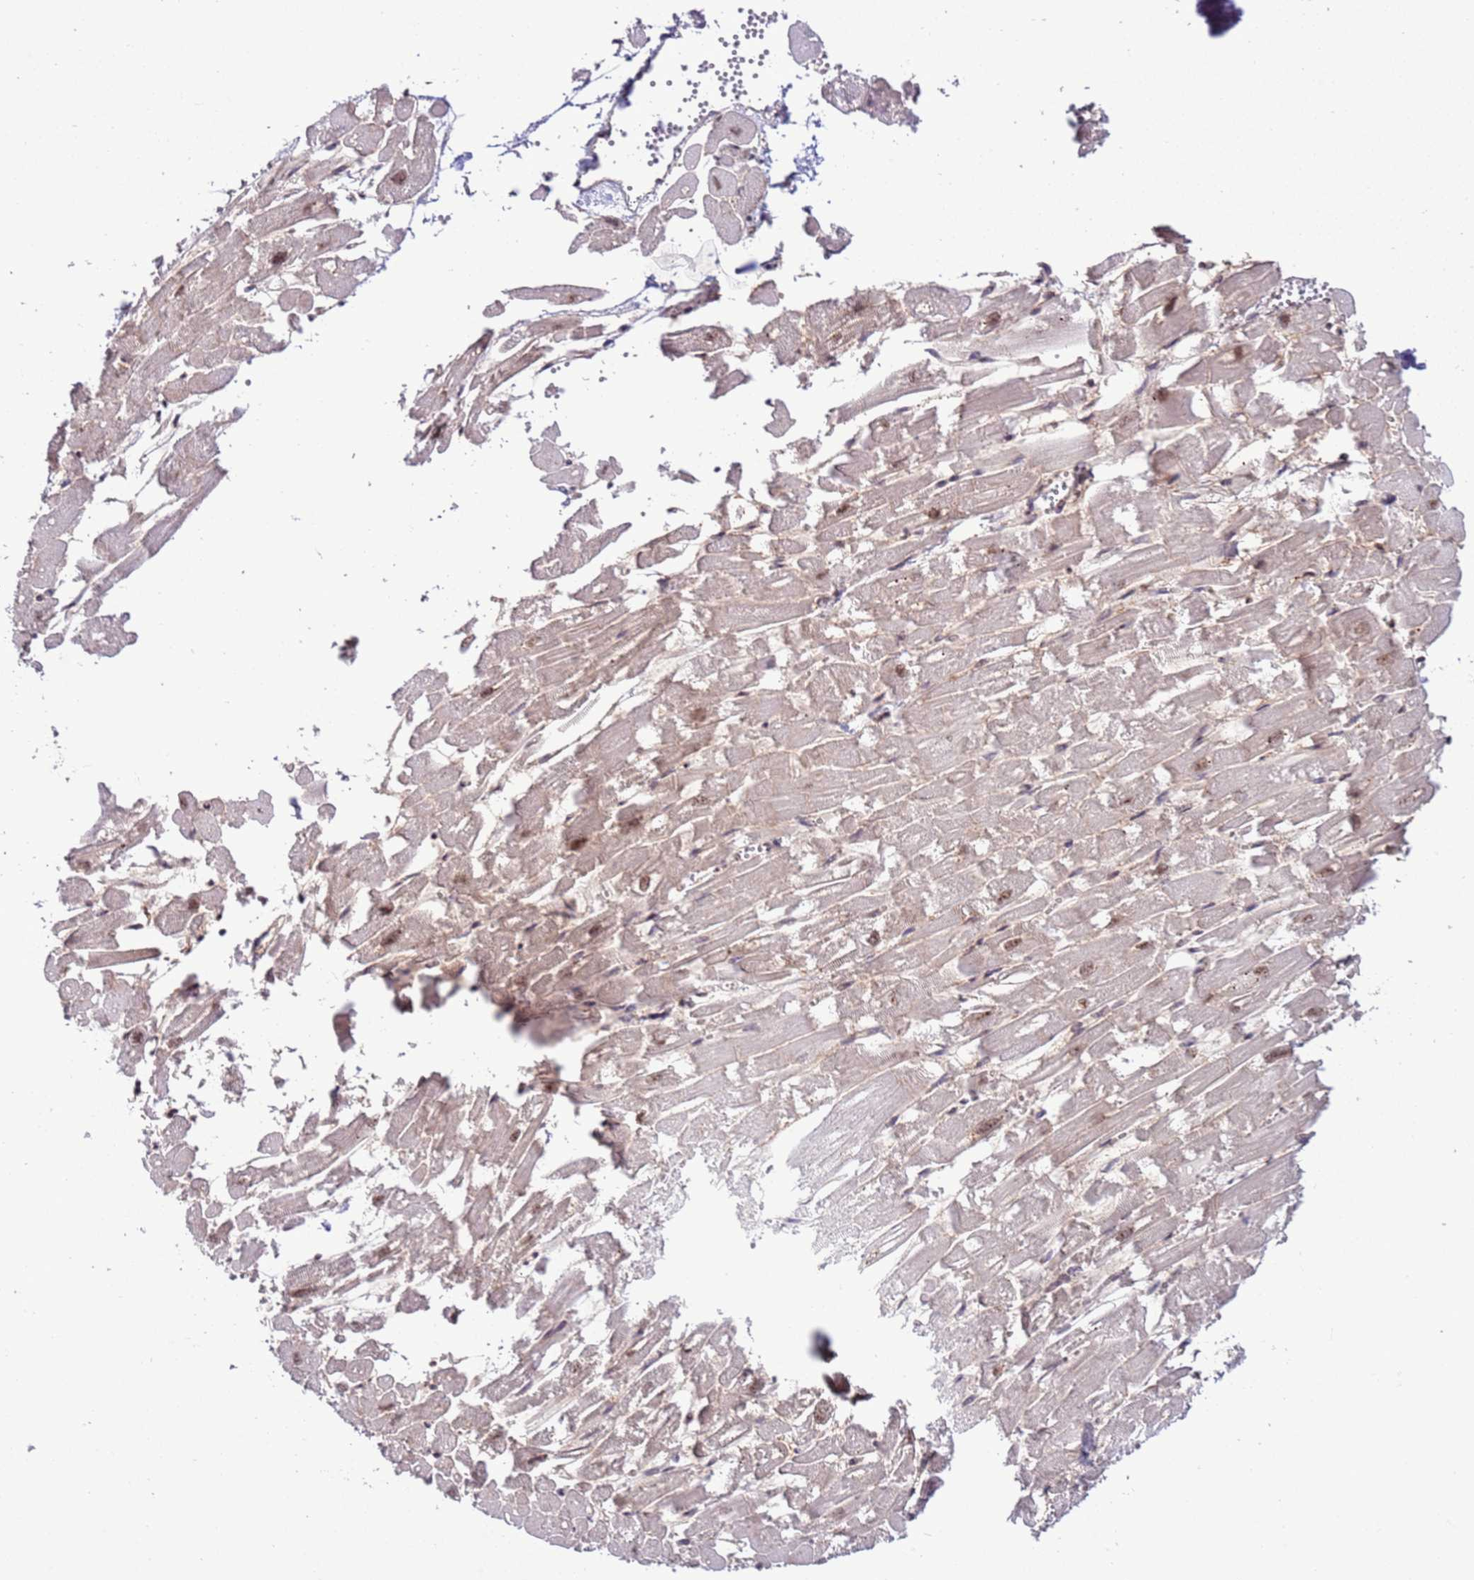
{"staining": {"intensity": "moderate", "quantity": "<25%", "location": "cytoplasmic/membranous,nuclear"}, "tissue": "heart muscle", "cell_type": "Cardiomyocytes", "image_type": "normal", "snomed": [{"axis": "morphology", "description": "Normal tissue, NOS"}, {"axis": "topography", "description": "Heart"}], "caption": "Cardiomyocytes show low levels of moderate cytoplasmic/membranous,nuclear positivity in approximately <25% of cells in normal human heart muscle.", "gene": "PRPF6", "patient": {"sex": "male", "age": 54}}